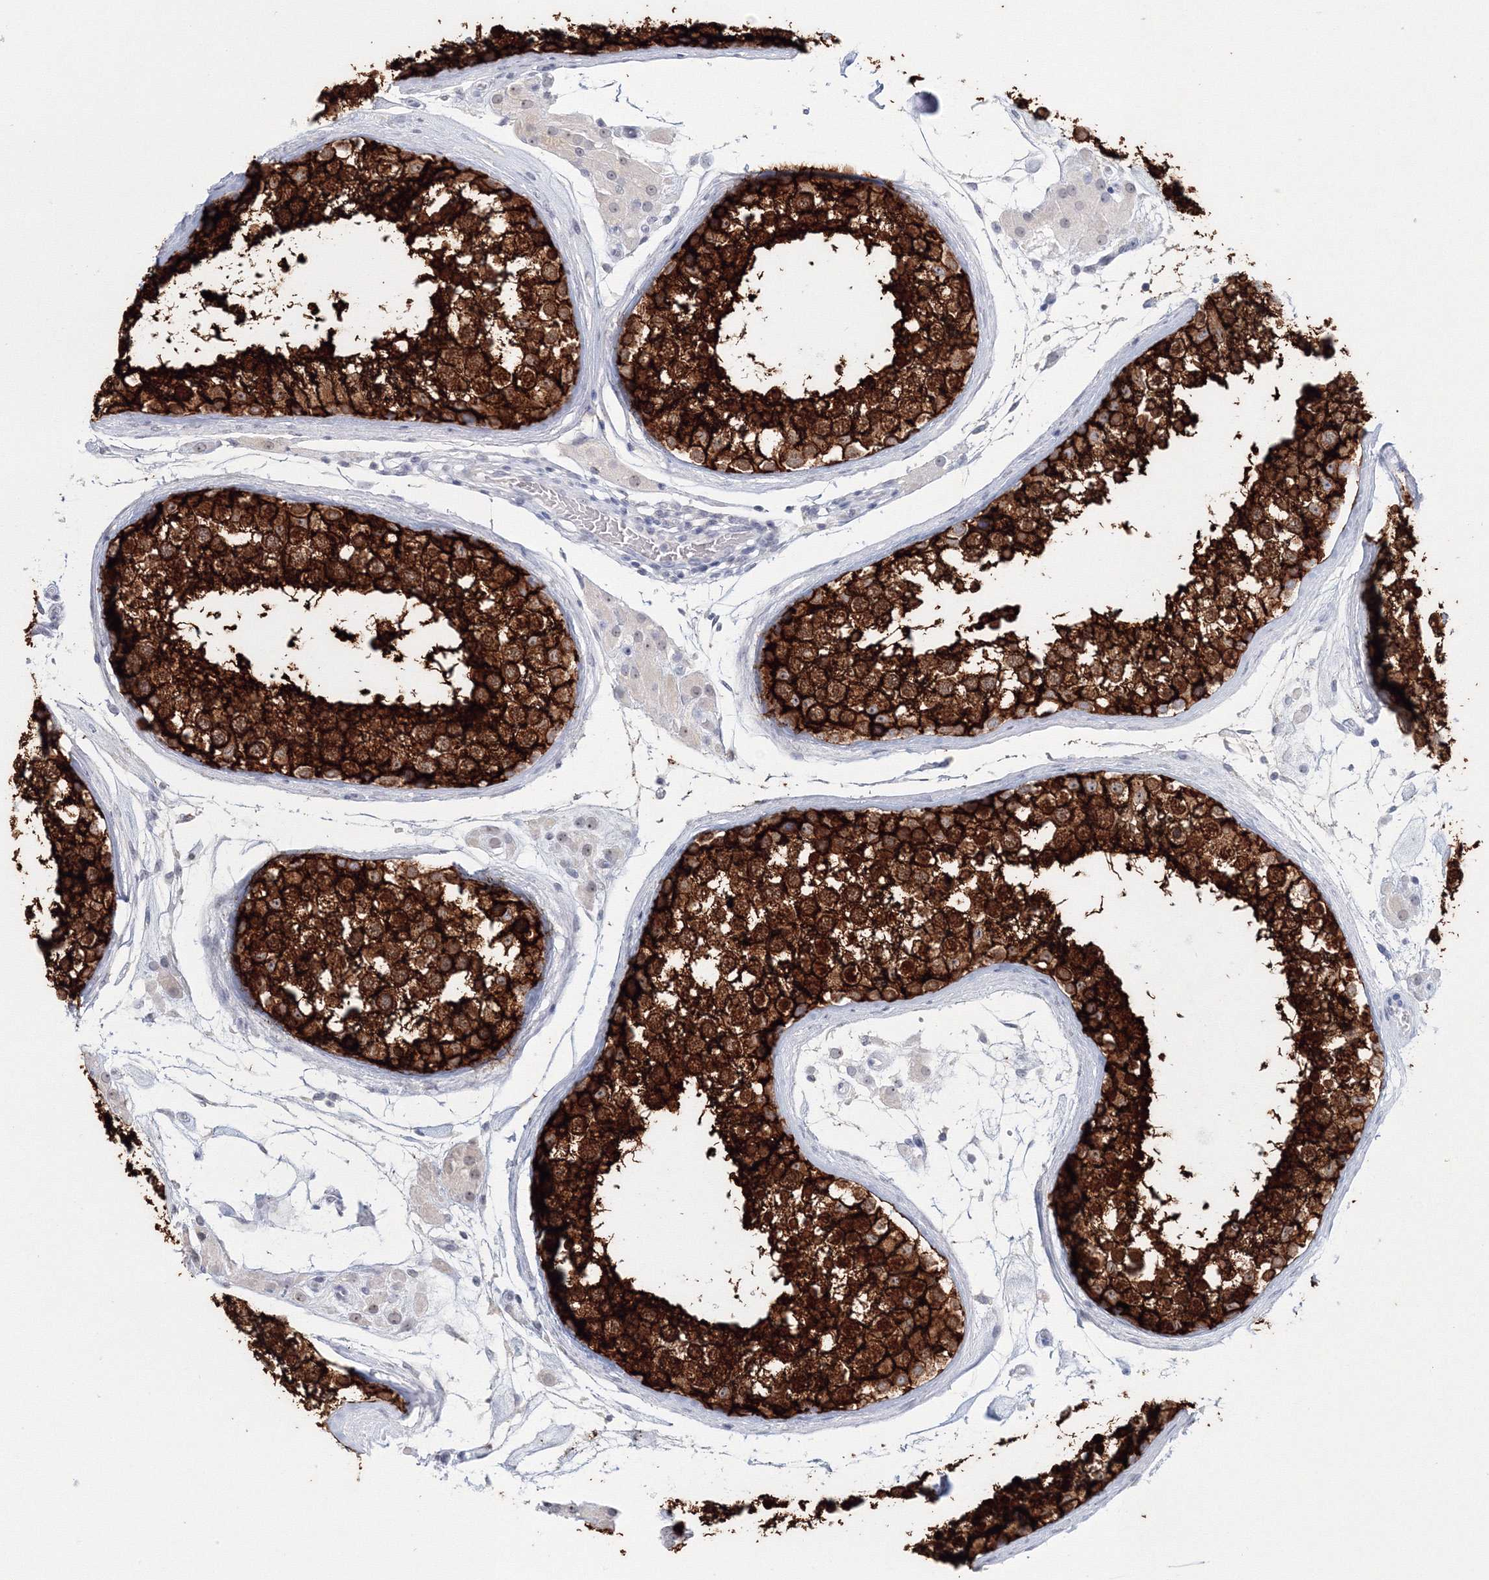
{"staining": {"intensity": "strong", "quantity": ">75%", "location": "cytoplasmic/membranous"}, "tissue": "testis", "cell_type": "Cells in seminiferous ducts", "image_type": "normal", "snomed": [{"axis": "morphology", "description": "Normal tissue, NOS"}, {"axis": "topography", "description": "Testis"}], "caption": "An image of human testis stained for a protein demonstrates strong cytoplasmic/membranous brown staining in cells in seminiferous ducts. (IHC, brightfield microscopy, high magnification).", "gene": "VSIG1", "patient": {"sex": "male", "age": 46}}